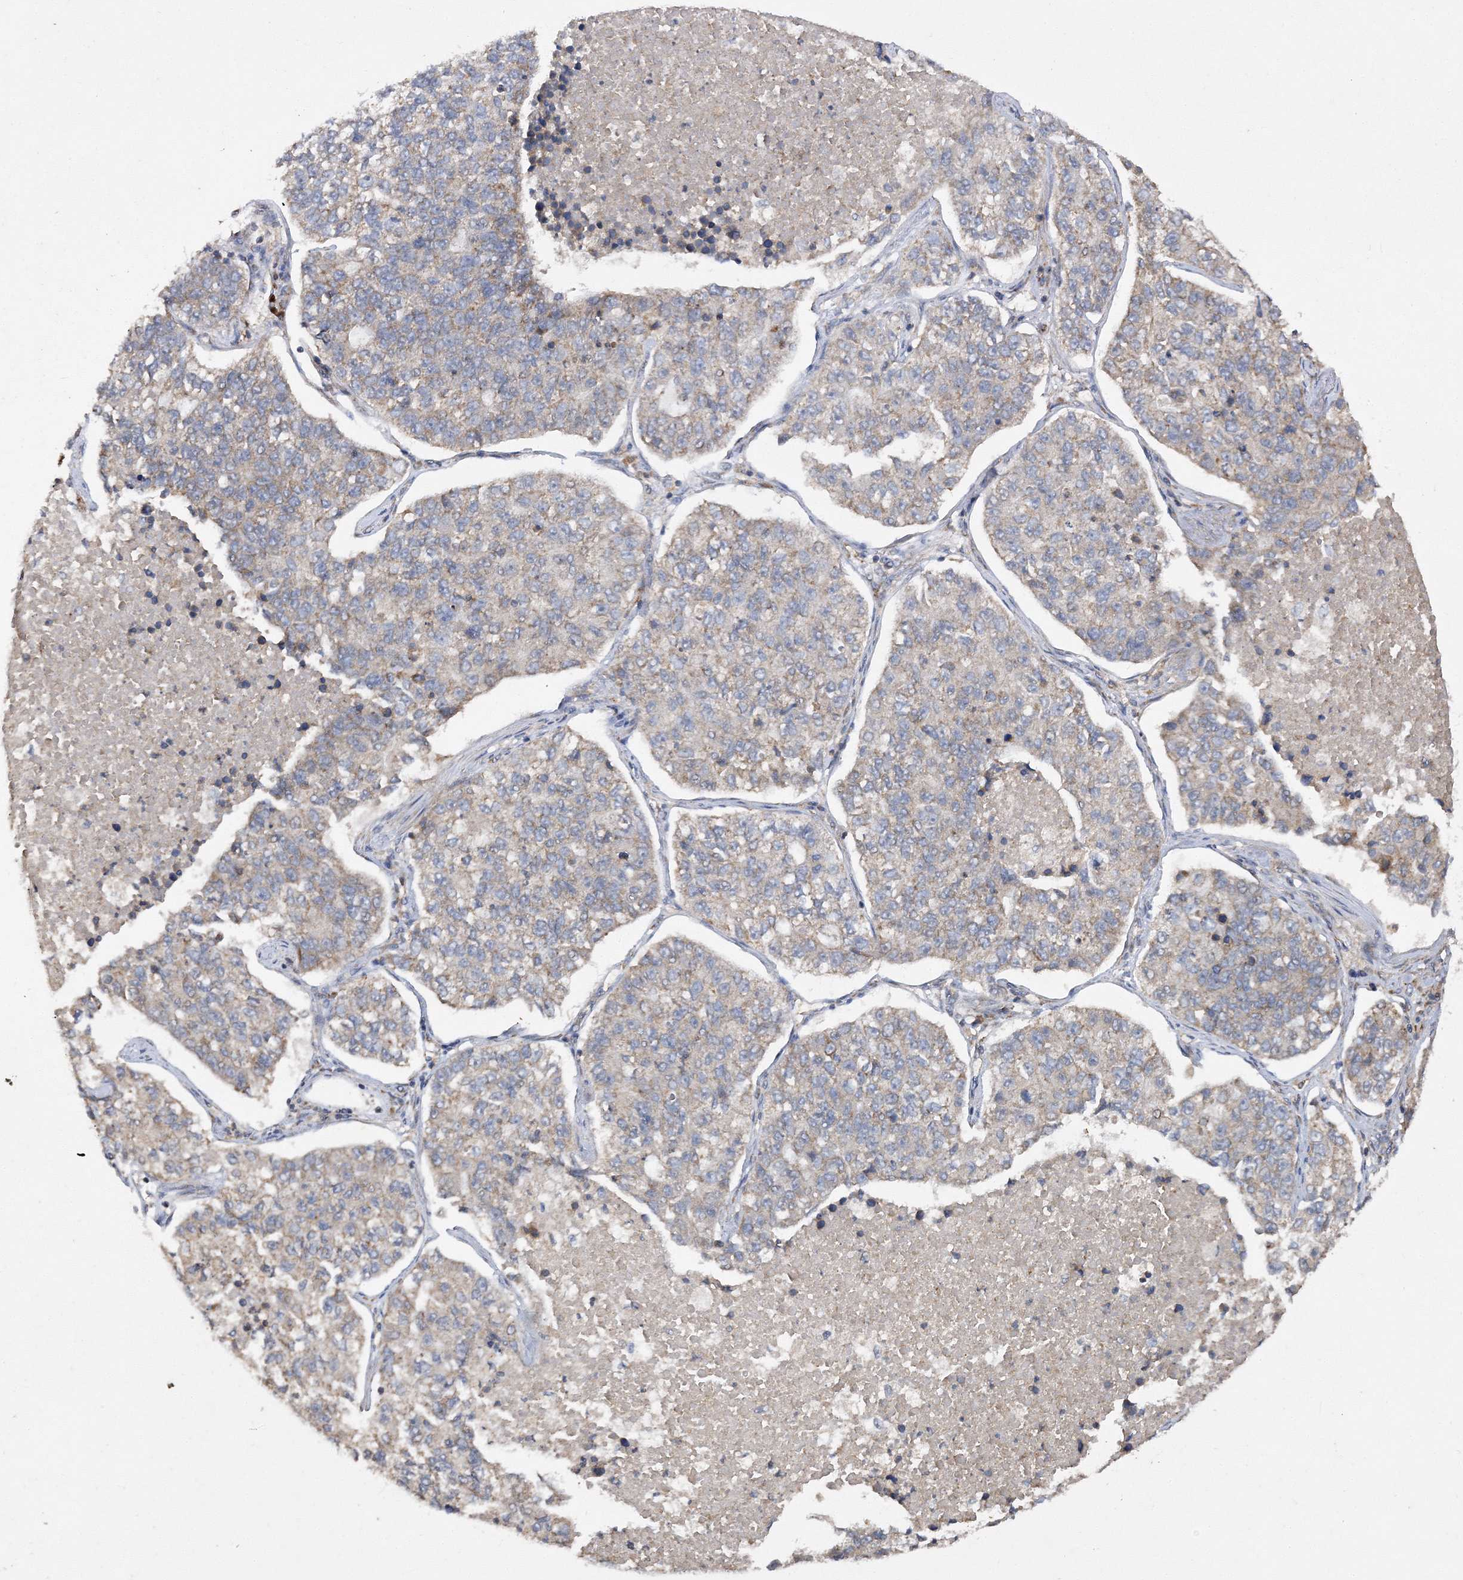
{"staining": {"intensity": "weak", "quantity": "<25%", "location": "cytoplasmic/membranous"}, "tissue": "lung cancer", "cell_type": "Tumor cells", "image_type": "cancer", "snomed": [{"axis": "morphology", "description": "Adenocarcinoma, NOS"}, {"axis": "topography", "description": "Lung"}], "caption": "This is an immunohistochemistry histopathology image of human lung cancer (adenocarcinoma). There is no positivity in tumor cells.", "gene": "DNAJC13", "patient": {"sex": "male", "age": 49}}